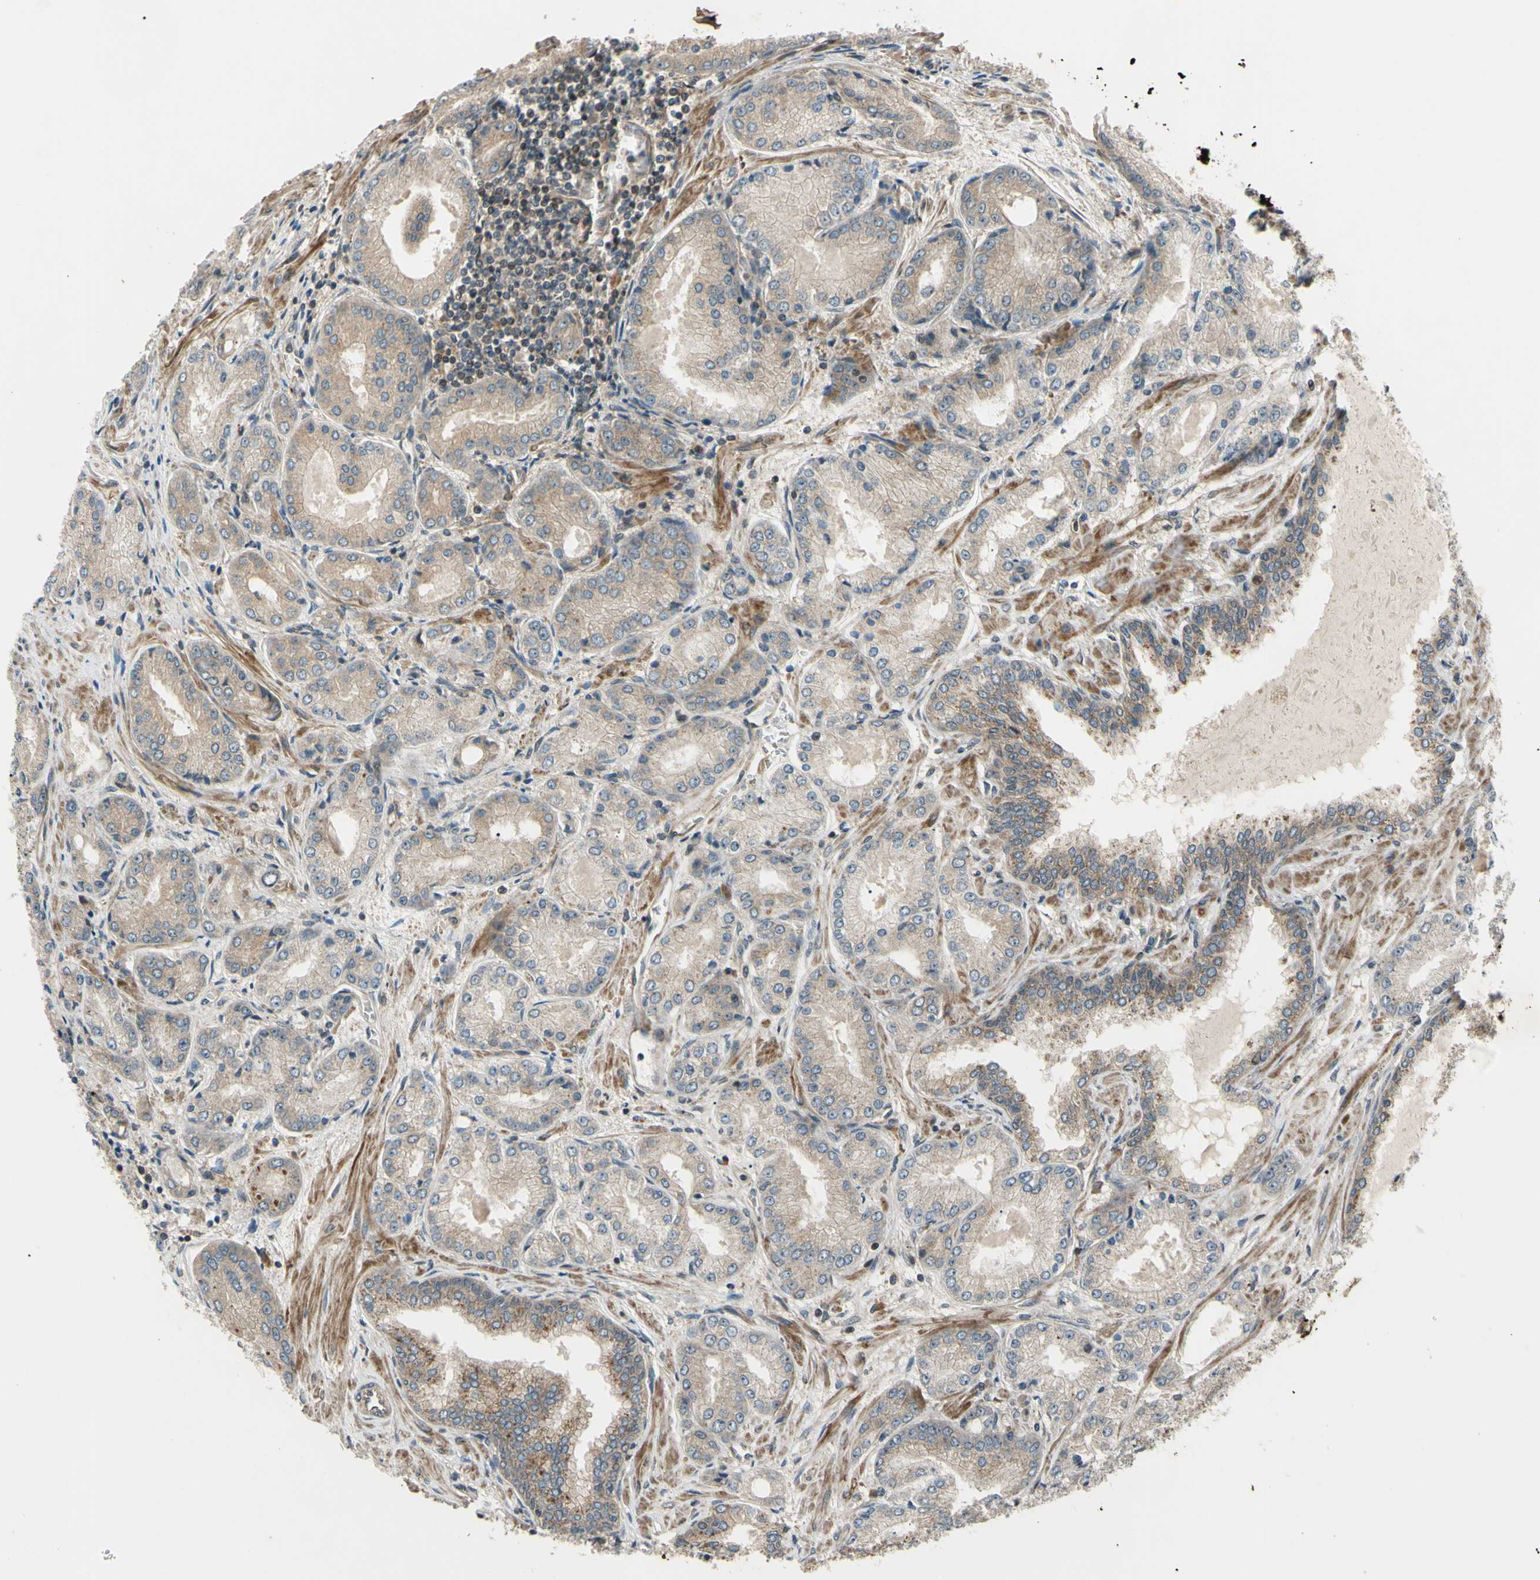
{"staining": {"intensity": "weak", "quantity": ">75%", "location": "cytoplasmic/membranous"}, "tissue": "prostate cancer", "cell_type": "Tumor cells", "image_type": "cancer", "snomed": [{"axis": "morphology", "description": "Adenocarcinoma, High grade"}, {"axis": "topography", "description": "Prostate"}], "caption": "This histopathology image displays immunohistochemistry staining of prostate cancer, with low weak cytoplasmic/membranous staining in approximately >75% of tumor cells.", "gene": "FLII", "patient": {"sex": "male", "age": 59}}